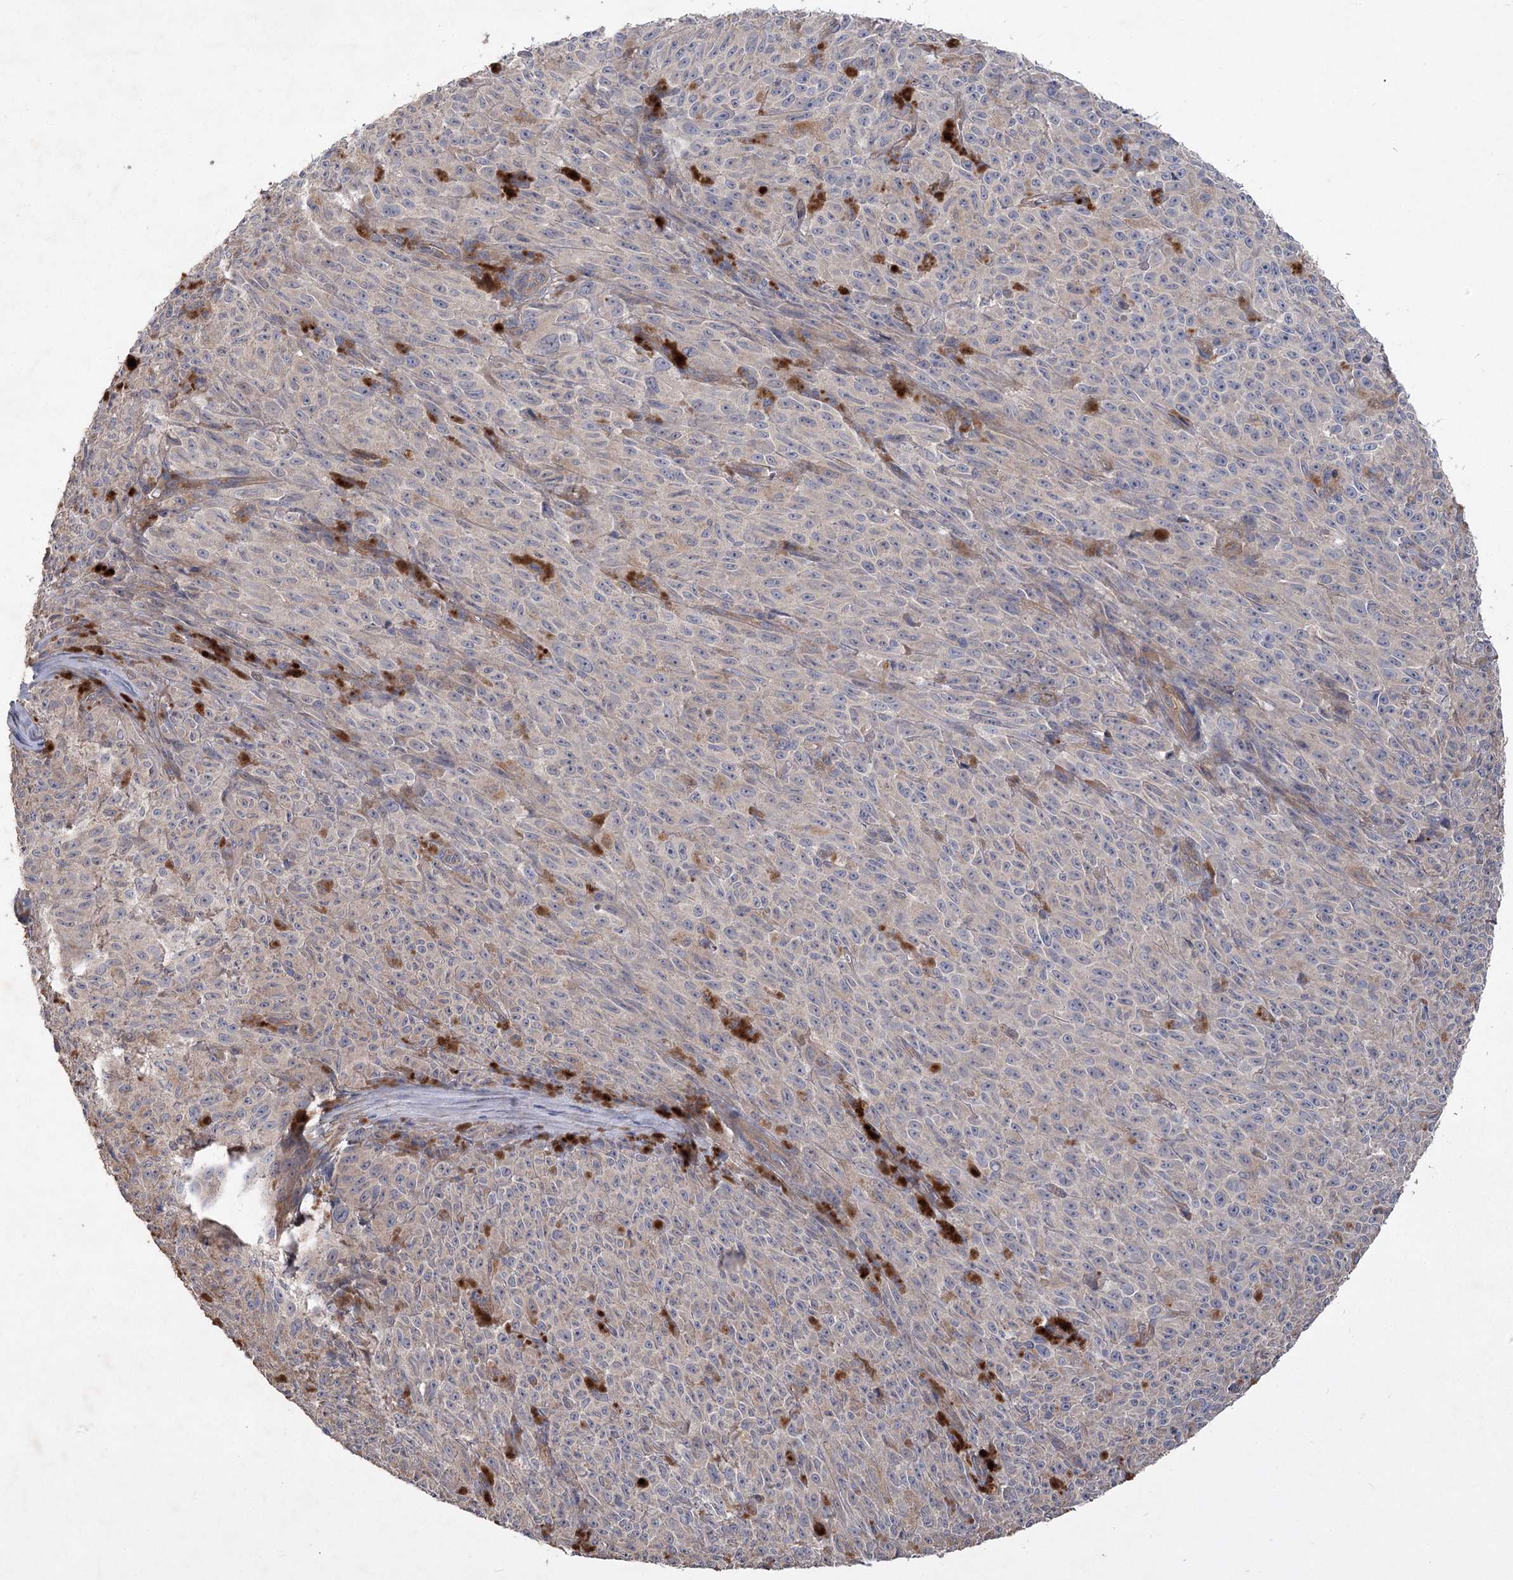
{"staining": {"intensity": "negative", "quantity": "none", "location": "none"}, "tissue": "melanoma", "cell_type": "Tumor cells", "image_type": "cancer", "snomed": [{"axis": "morphology", "description": "Malignant melanoma, NOS"}, {"axis": "topography", "description": "Skin"}], "caption": "Tumor cells show no significant staining in malignant melanoma.", "gene": "RIN2", "patient": {"sex": "female", "age": 82}}